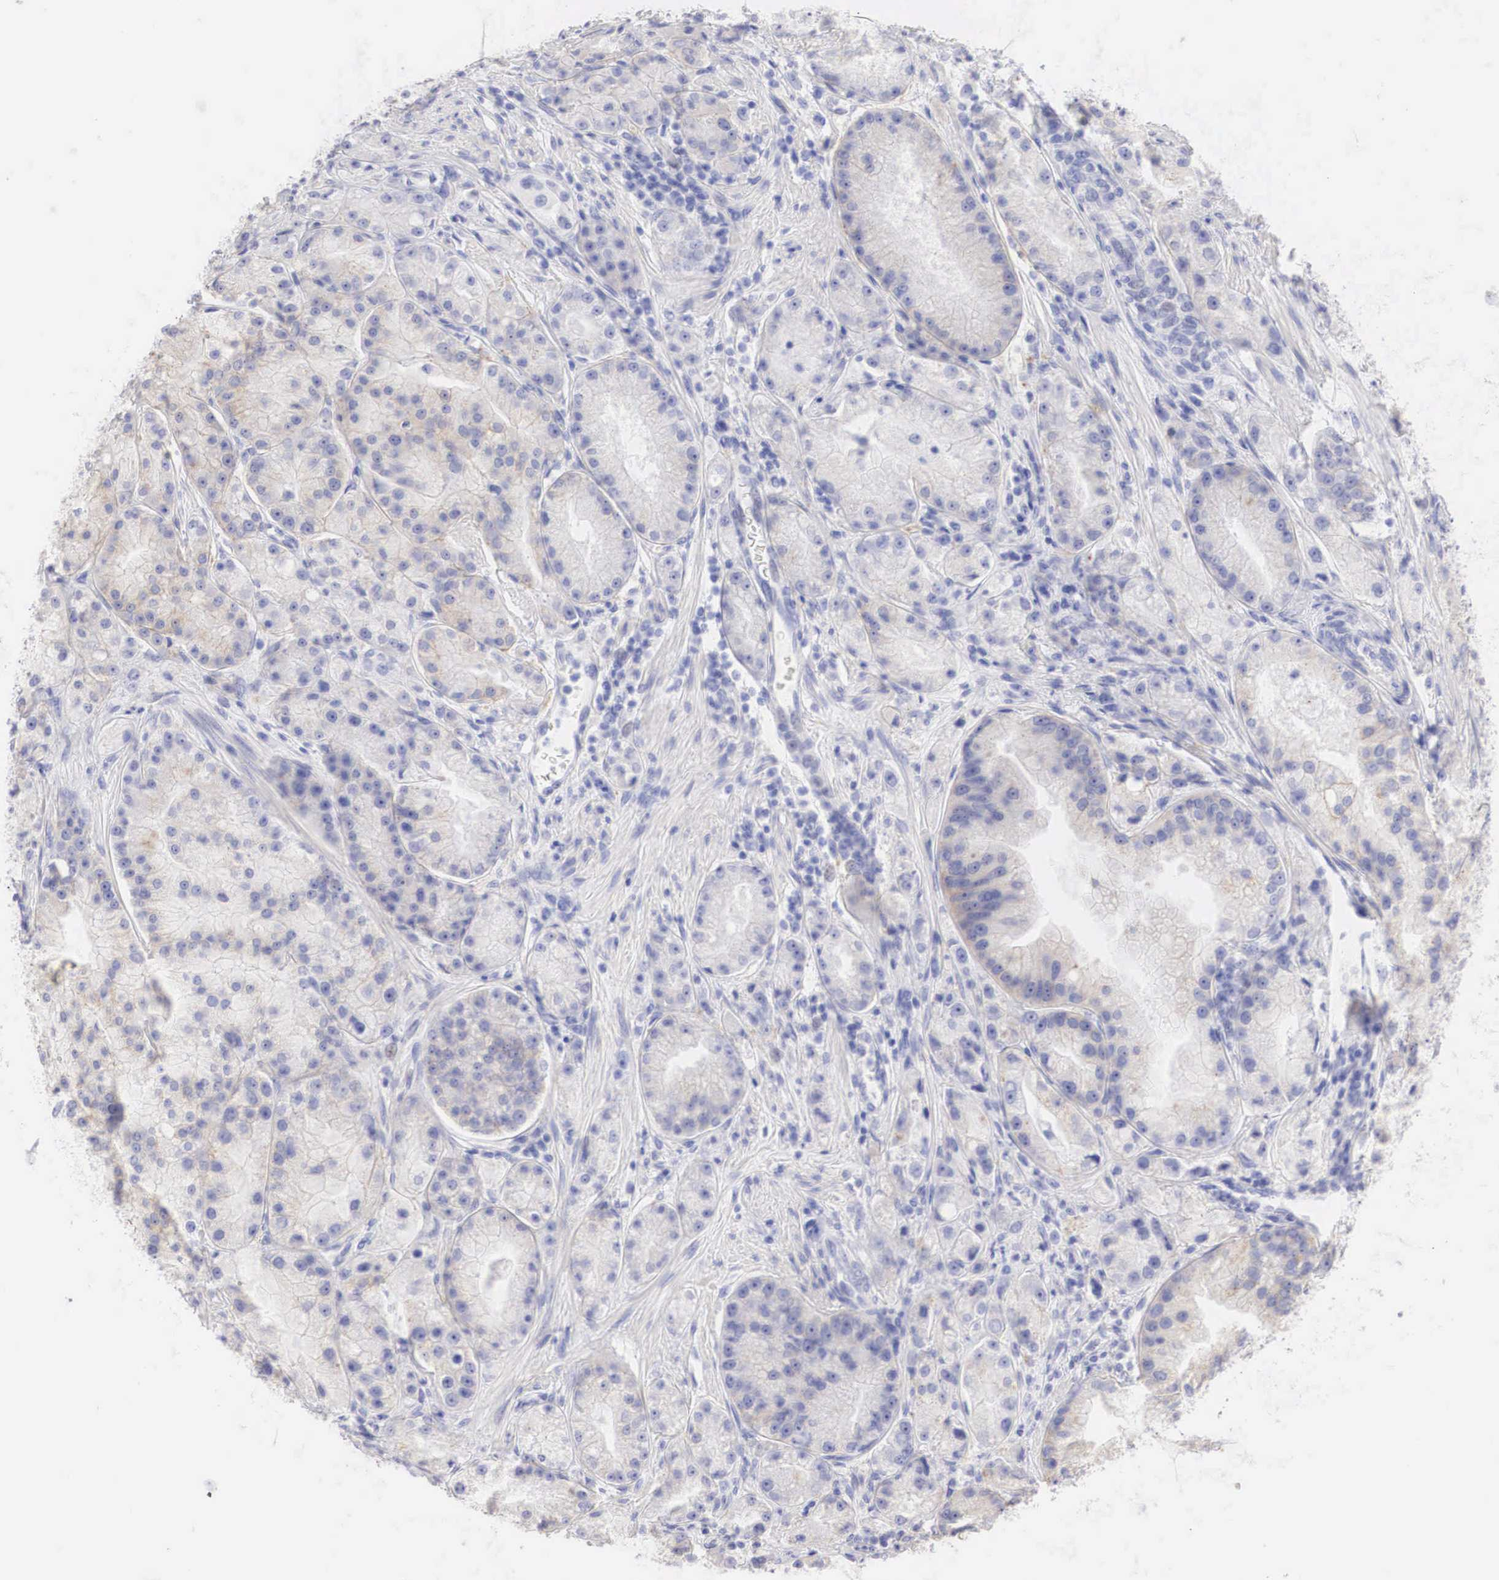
{"staining": {"intensity": "weak", "quantity": ">75%", "location": "cytoplasmic/membranous"}, "tissue": "prostate cancer", "cell_type": "Tumor cells", "image_type": "cancer", "snomed": [{"axis": "morphology", "description": "Adenocarcinoma, Medium grade"}, {"axis": "topography", "description": "Prostate"}], "caption": "Protein staining of prostate medium-grade adenocarcinoma tissue exhibits weak cytoplasmic/membranous staining in about >75% of tumor cells. (DAB IHC, brown staining for protein, blue staining for nuclei).", "gene": "ERBB2", "patient": {"sex": "male", "age": 72}}